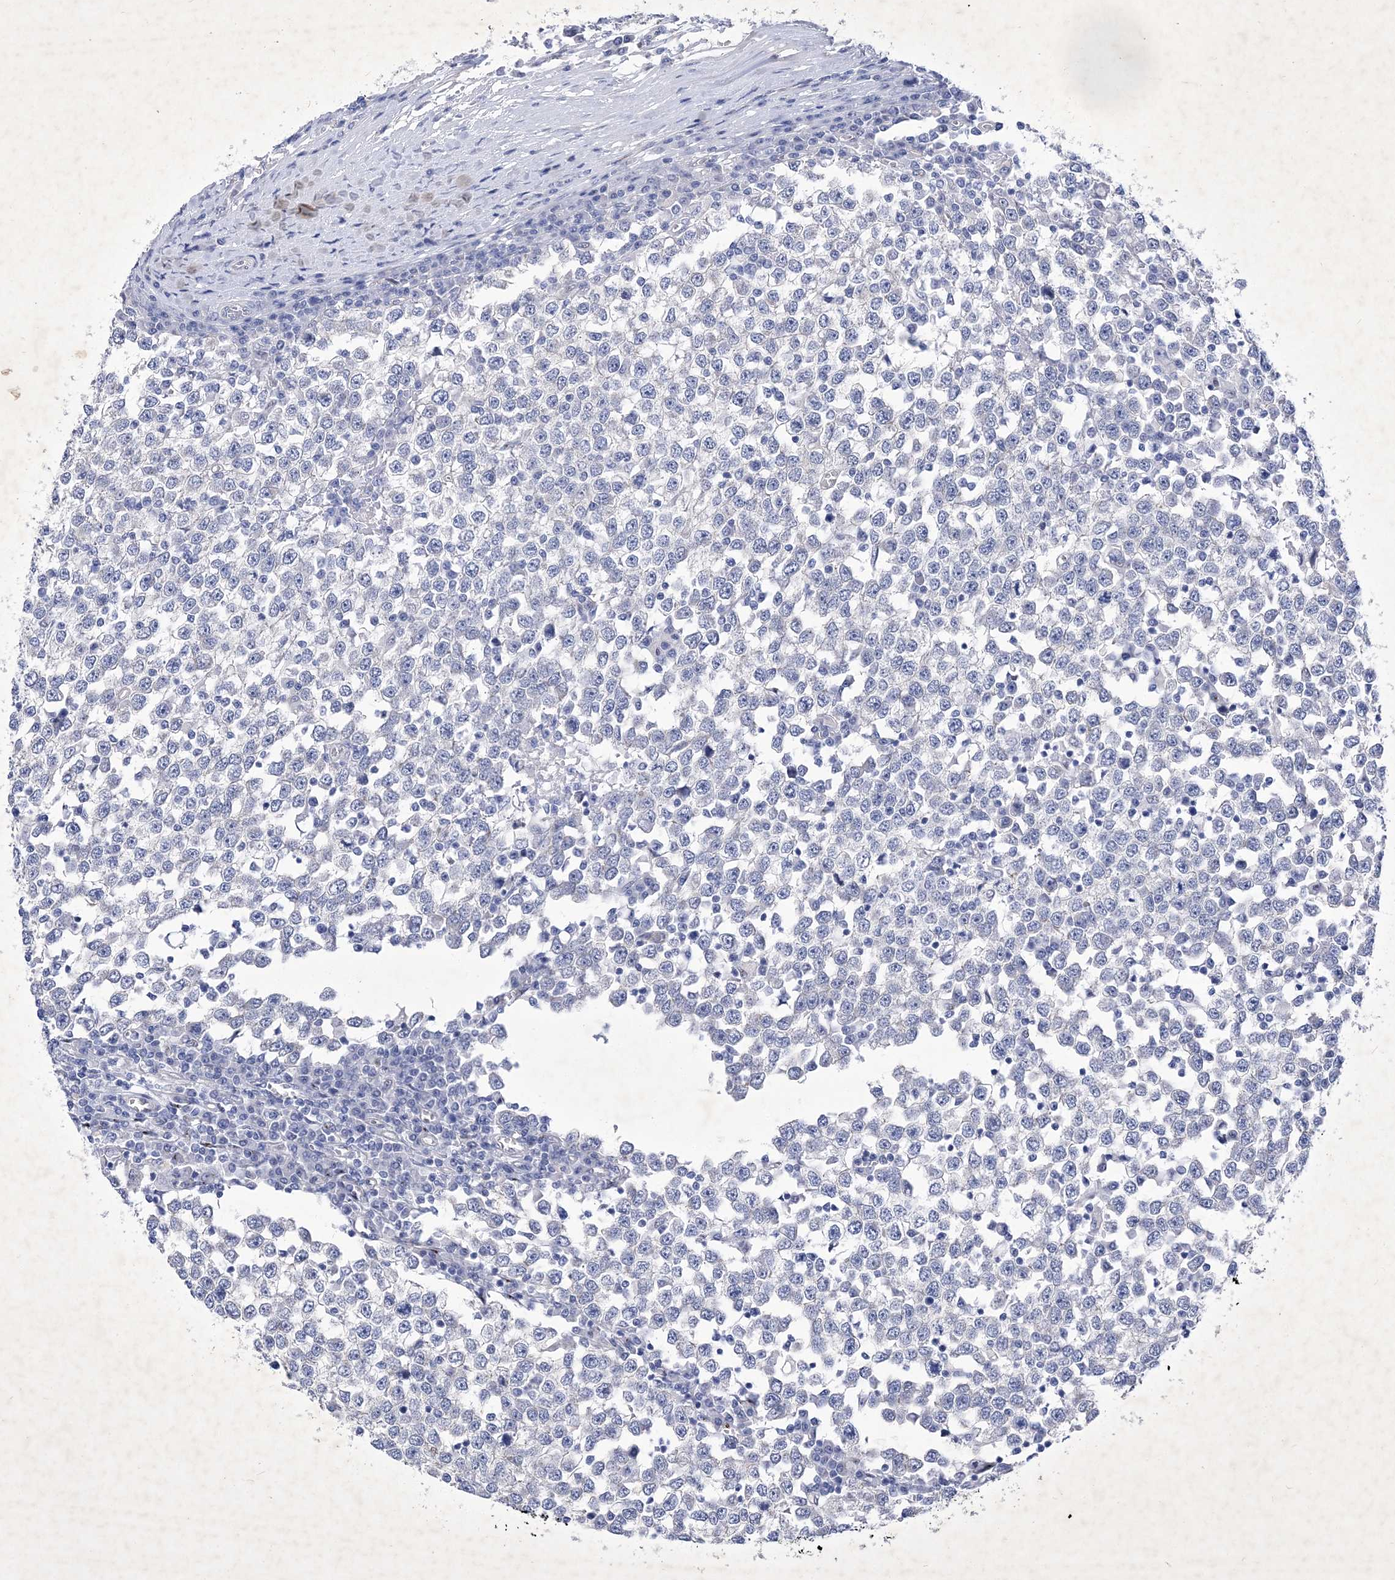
{"staining": {"intensity": "negative", "quantity": "none", "location": "none"}, "tissue": "testis cancer", "cell_type": "Tumor cells", "image_type": "cancer", "snomed": [{"axis": "morphology", "description": "Seminoma, NOS"}, {"axis": "topography", "description": "Testis"}], "caption": "Protein analysis of testis cancer (seminoma) reveals no significant staining in tumor cells.", "gene": "GPN1", "patient": {"sex": "male", "age": 65}}